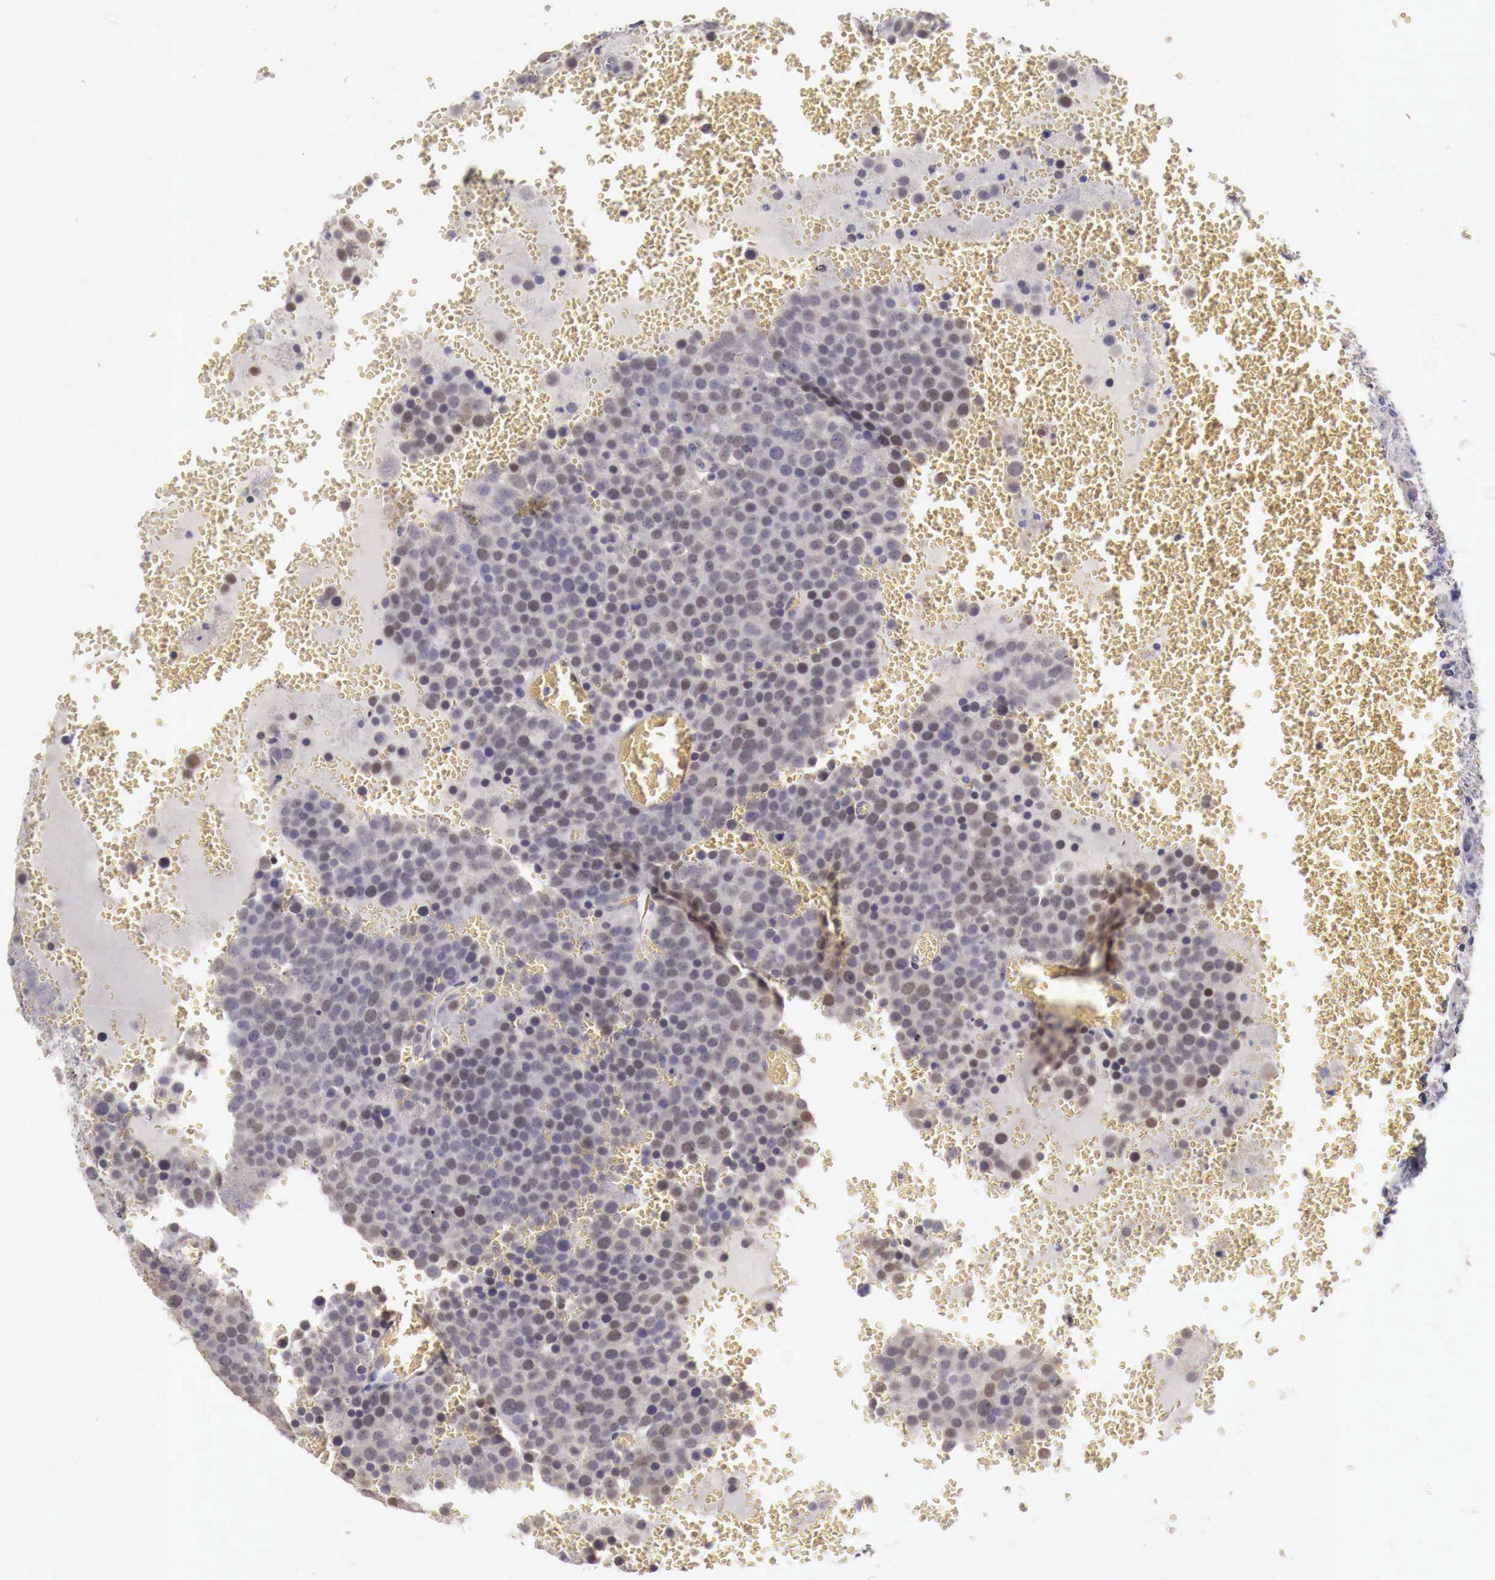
{"staining": {"intensity": "negative", "quantity": "none", "location": "none"}, "tissue": "testis cancer", "cell_type": "Tumor cells", "image_type": "cancer", "snomed": [{"axis": "morphology", "description": "Seminoma, NOS"}, {"axis": "topography", "description": "Testis"}], "caption": "DAB (3,3'-diaminobenzidine) immunohistochemical staining of human testis cancer (seminoma) displays no significant staining in tumor cells. (Immunohistochemistry, brightfield microscopy, high magnification).", "gene": "ENOX2", "patient": {"sex": "male", "age": 71}}